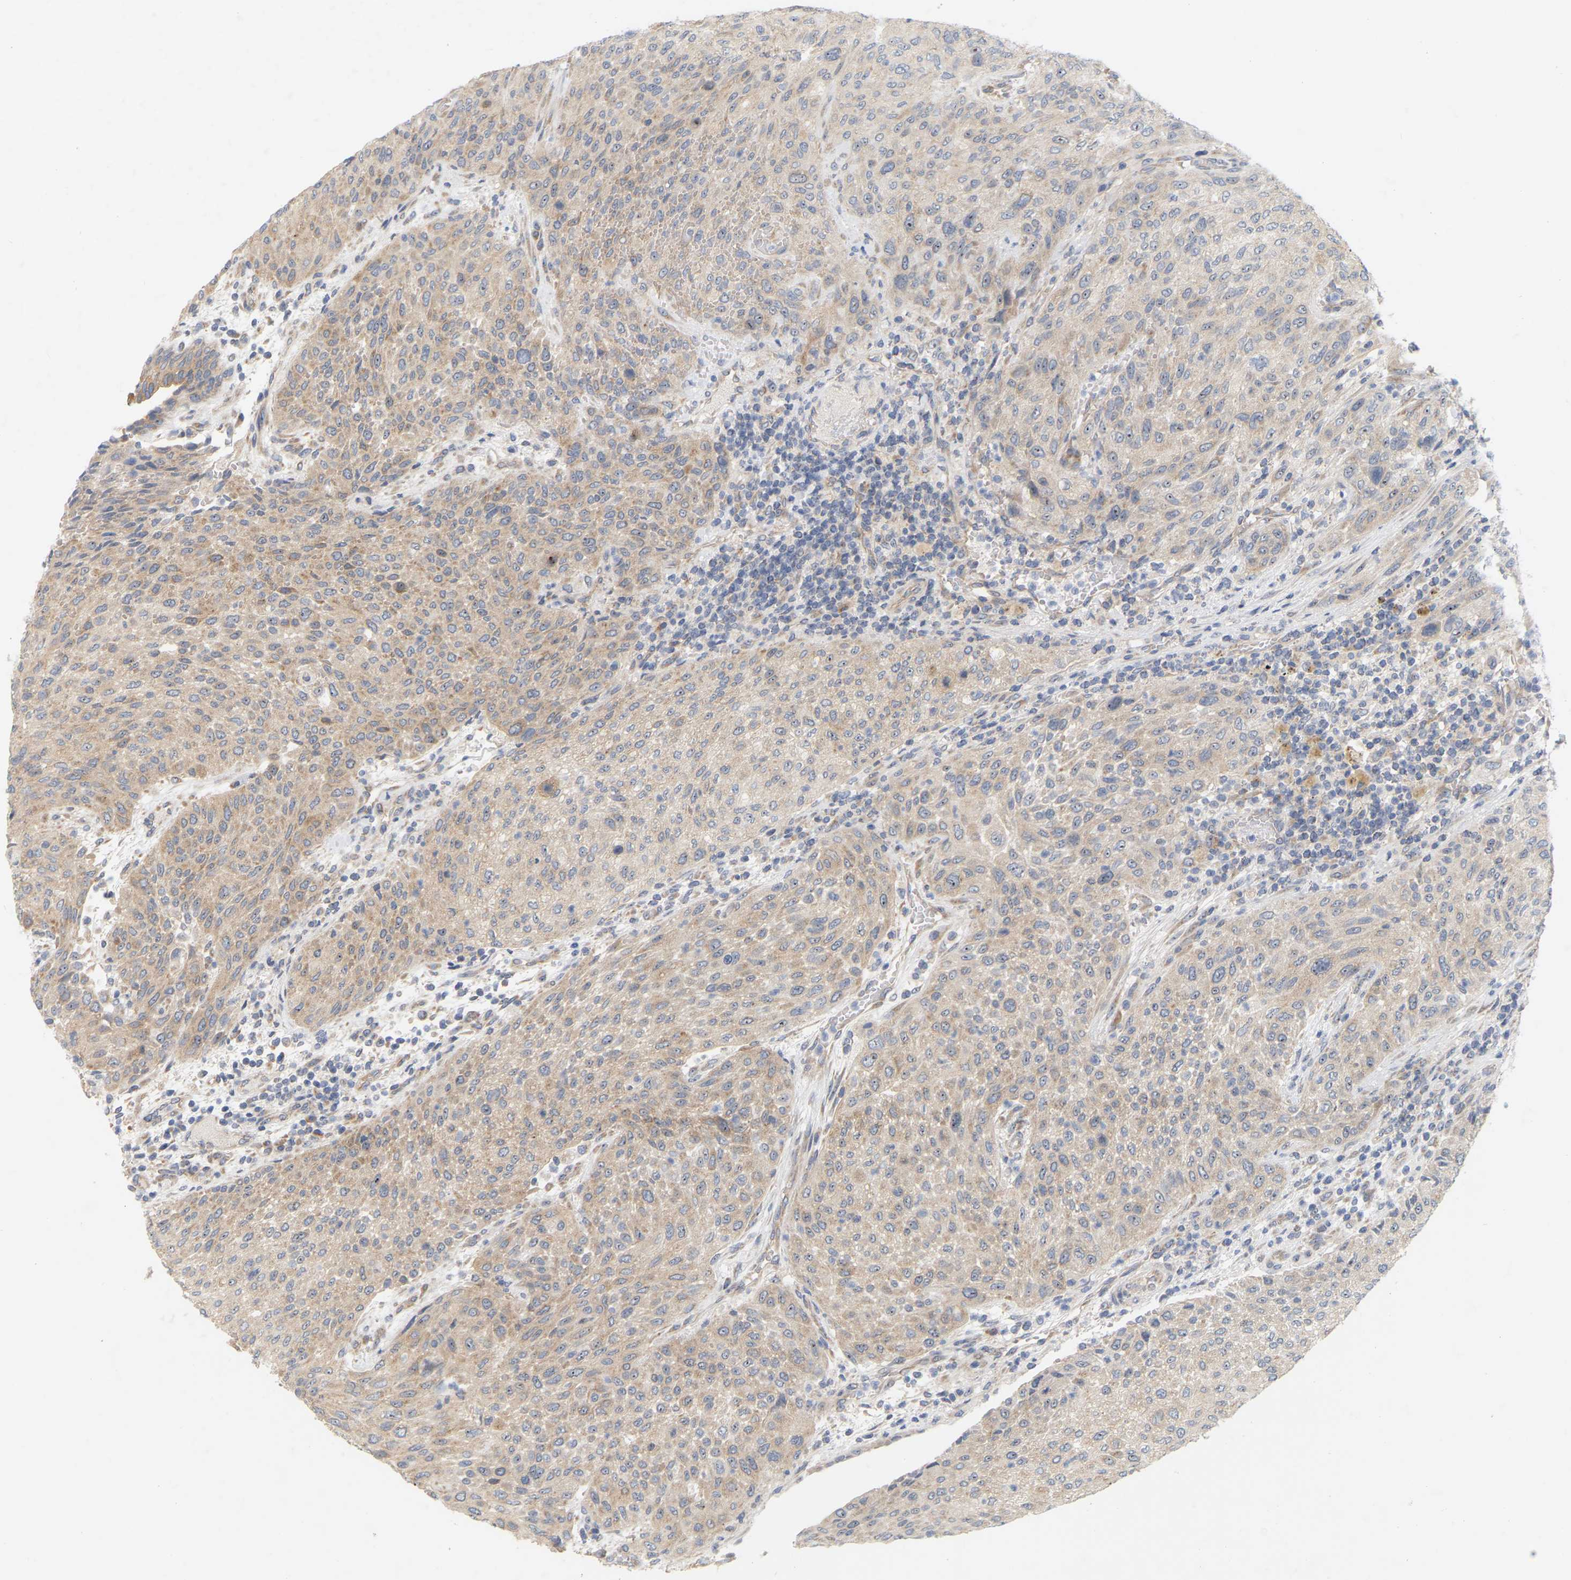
{"staining": {"intensity": "moderate", "quantity": ">75%", "location": "cytoplasmic/membranous,nuclear"}, "tissue": "urothelial cancer", "cell_type": "Tumor cells", "image_type": "cancer", "snomed": [{"axis": "morphology", "description": "Urothelial carcinoma, Low grade"}, {"axis": "morphology", "description": "Urothelial carcinoma, High grade"}, {"axis": "topography", "description": "Urinary bladder"}], "caption": "A medium amount of moderate cytoplasmic/membranous and nuclear positivity is identified in about >75% of tumor cells in urothelial cancer tissue. The staining was performed using DAB (3,3'-diaminobenzidine) to visualize the protein expression in brown, while the nuclei were stained in blue with hematoxylin (Magnification: 20x).", "gene": "MINDY4", "patient": {"sex": "male", "age": 35}}